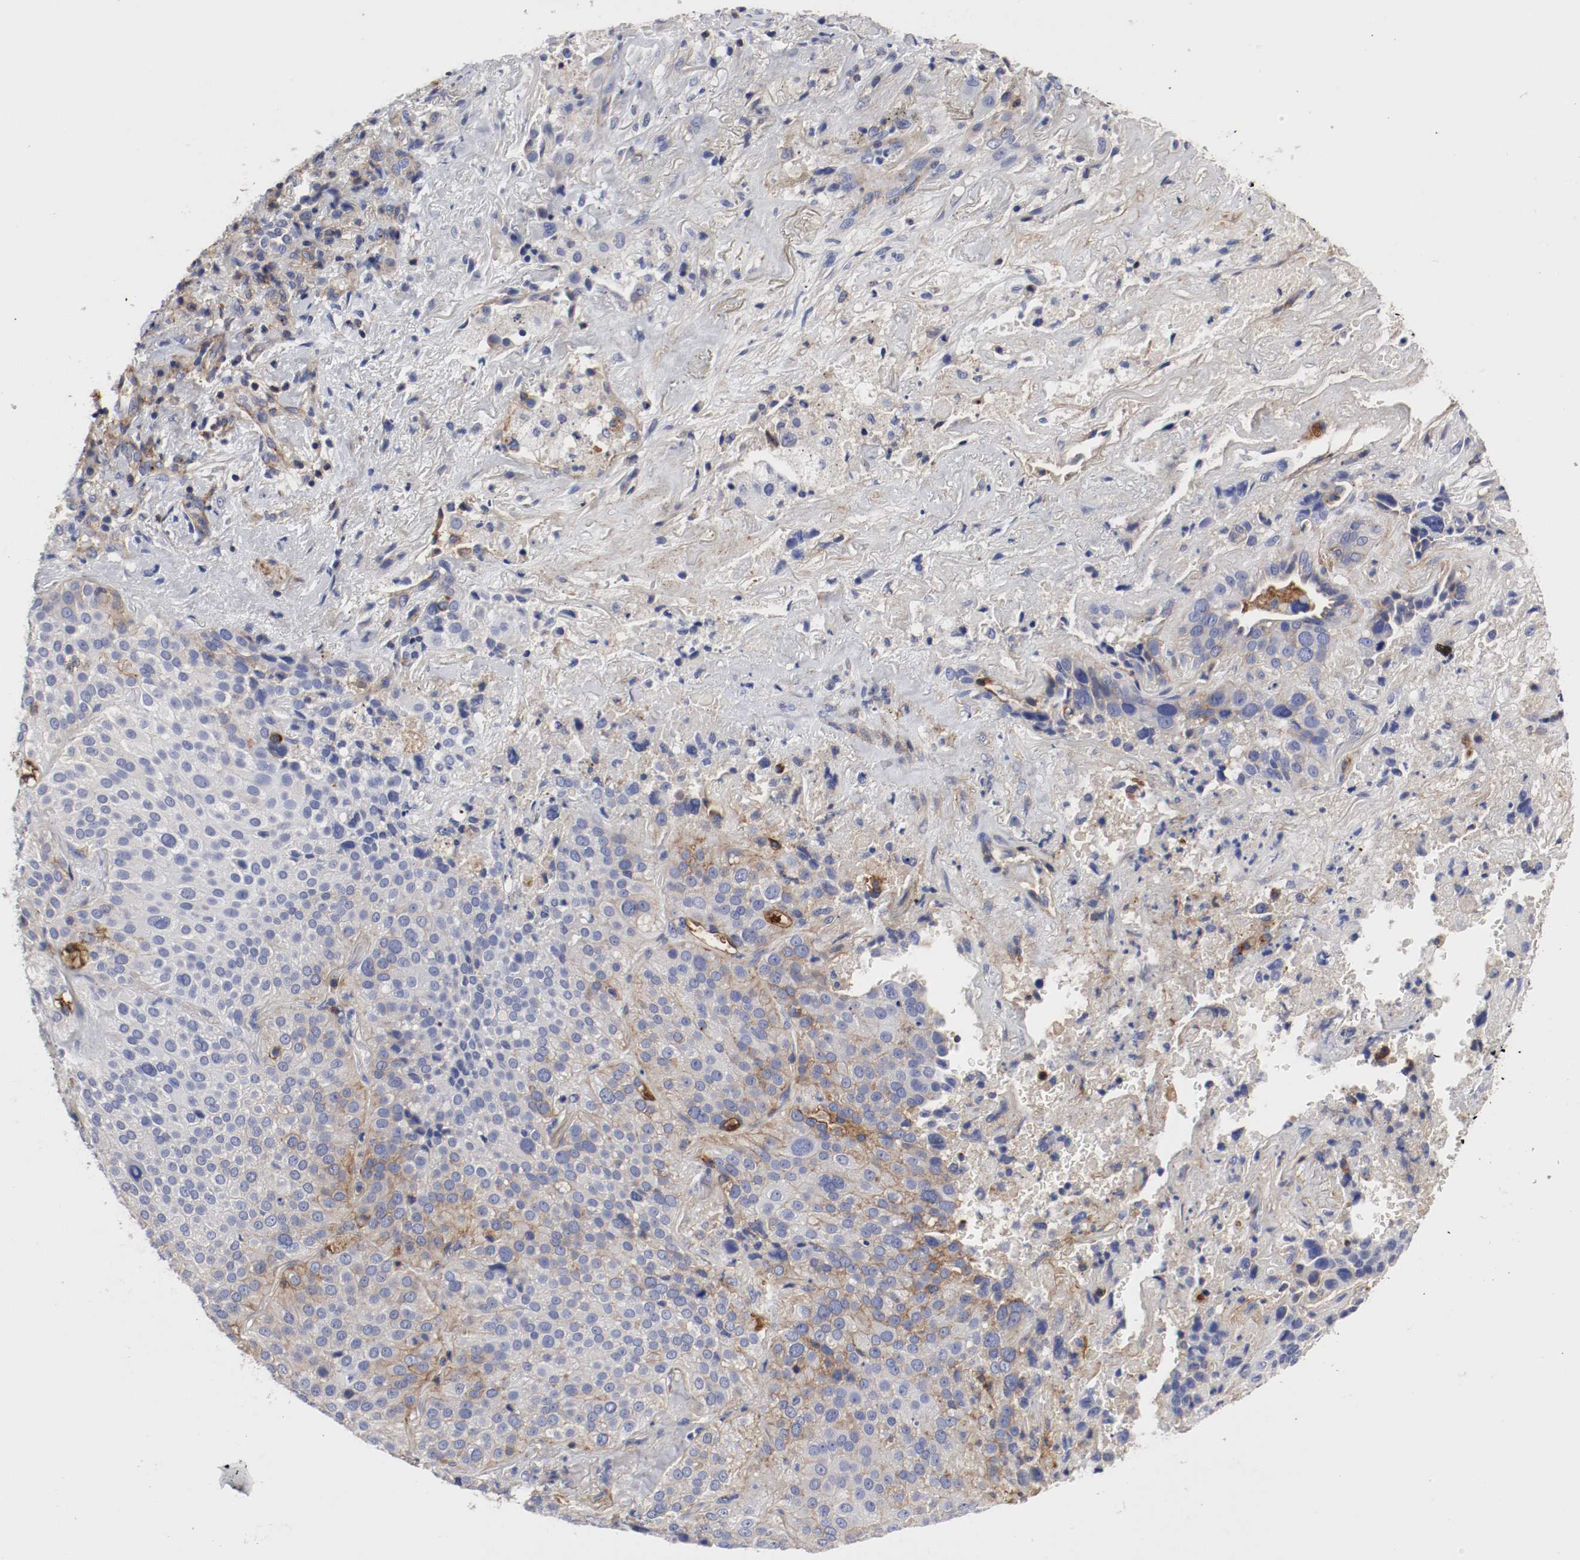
{"staining": {"intensity": "moderate", "quantity": "<25%", "location": "cytoplasmic/membranous"}, "tissue": "lung cancer", "cell_type": "Tumor cells", "image_type": "cancer", "snomed": [{"axis": "morphology", "description": "Squamous cell carcinoma, NOS"}, {"axis": "topography", "description": "Lung"}], "caption": "About <25% of tumor cells in human squamous cell carcinoma (lung) show moderate cytoplasmic/membranous protein expression as visualized by brown immunohistochemical staining.", "gene": "IFITM1", "patient": {"sex": "male", "age": 54}}